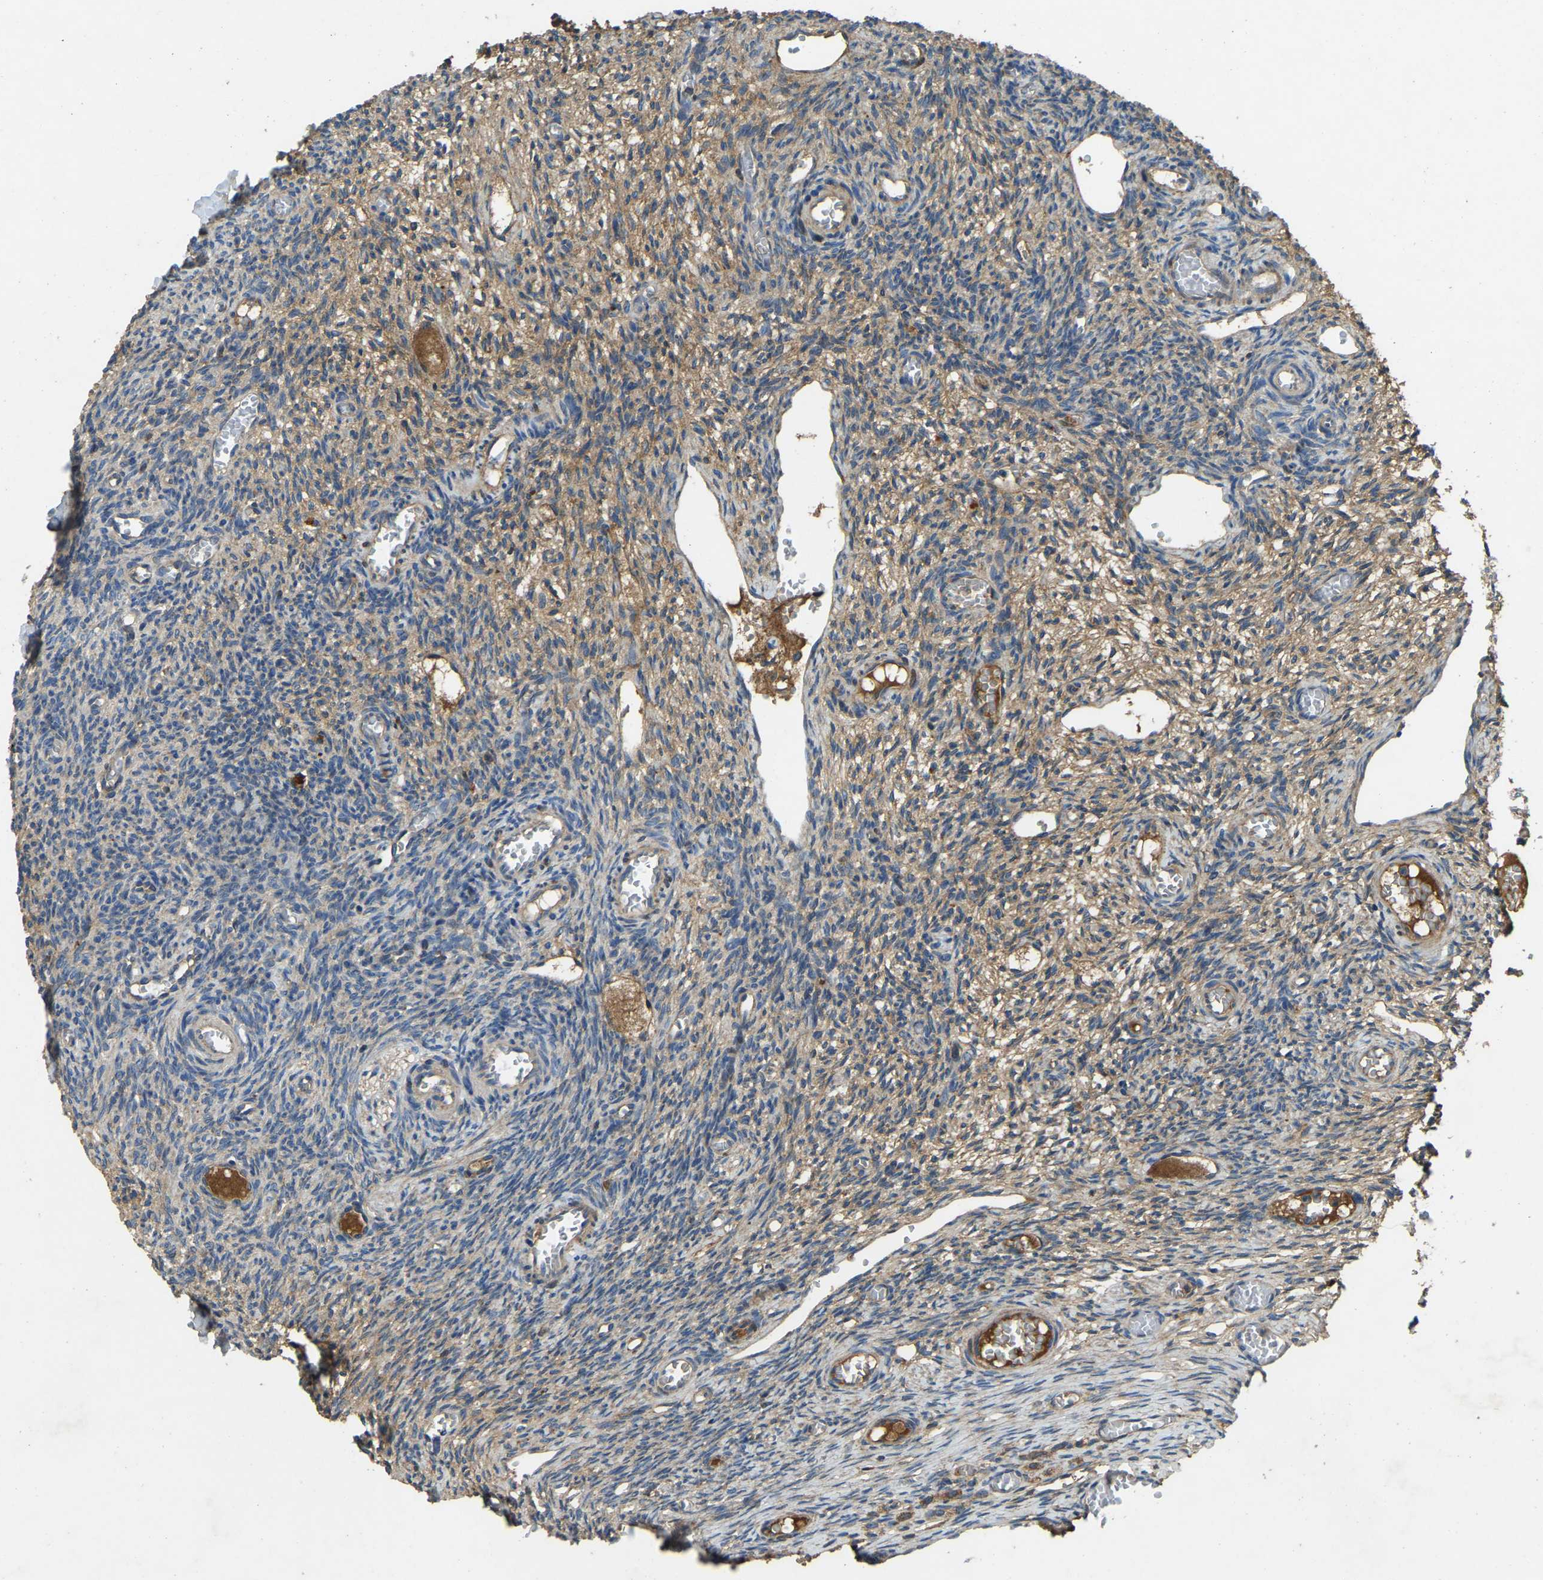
{"staining": {"intensity": "moderate", "quantity": "25%-75%", "location": "cytoplasmic/membranous"}, "tissue": "ovary", "cell_type": "Ovarian stroma cells", "image_type": "normal", "snomed": [{"axis": "morphology", "description": "Normal tissue, NOS"}, {"axis": "topography", "description": "Ovary"}], "caption": "Immunohistochemical staining of normal human ovary reveals 25%-75% levels of moderate cytoplasmic/membranous protein positivity in about 25%-75% of ovarian stroma cells.", "gene": "ATP8B1", "patient": {"sex": "female", "age": 27}}